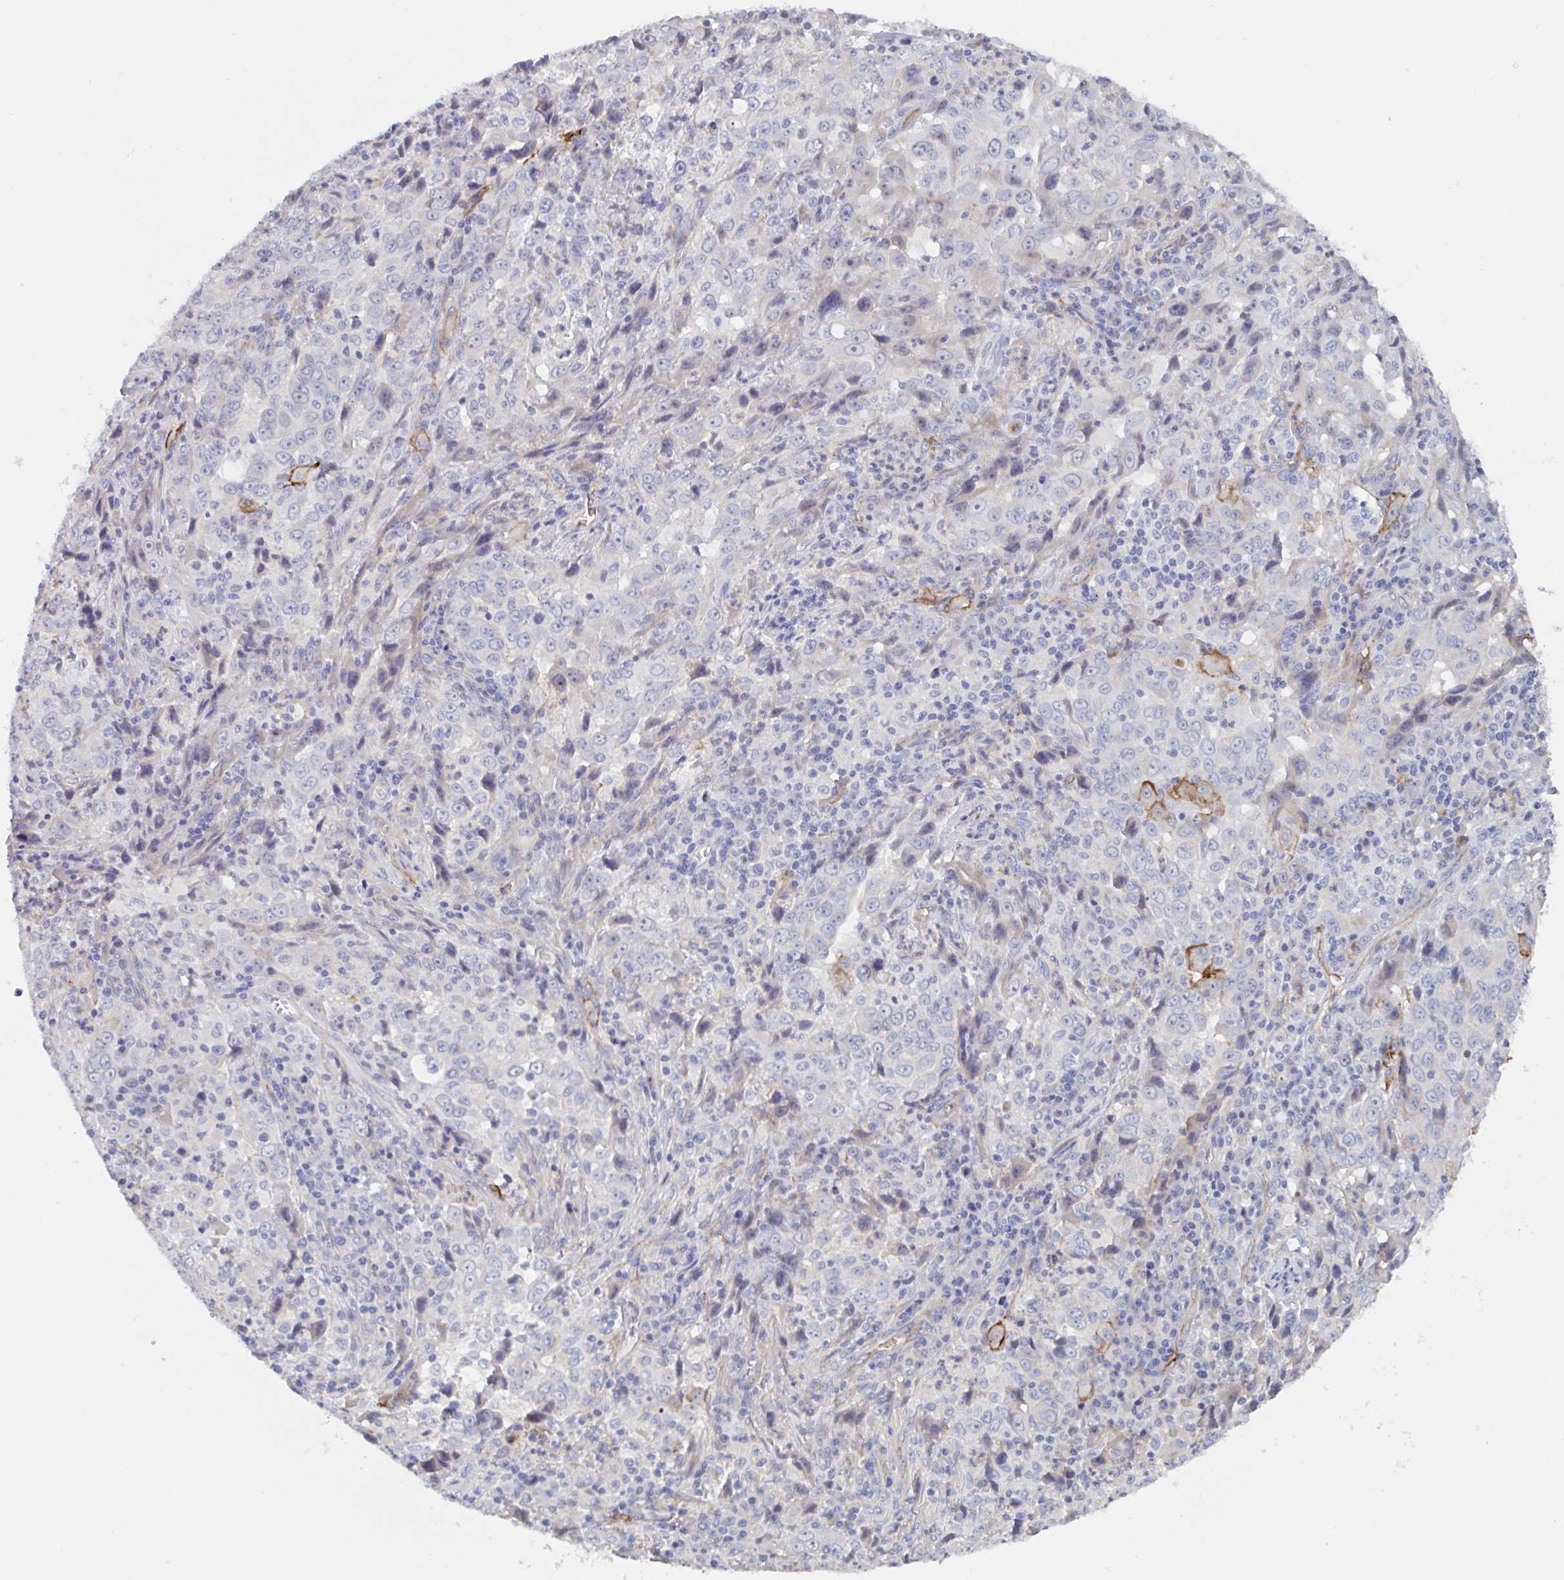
{"staining": {"intensity": "strong", "quantity": "<25%", "location": "cytoplasmic/membranous"}, "tissue": "lung cancer", "cell_type": "Tumor cells", "image_type": "cancer", "snomed": [{"axis": "morphology", "description": "Adenocarcinoma, NOS"}, {"axis": "topography", "description": "Lung"}], "caption": "Adenocarcinoma (lung) stained for a protein demonstrates strong cytoplasmic/membranous positivity in tumor cells. (IHC, brightfield microscopy, high magnification).", "gene": "ST14", "patient": {"sex": "male", "age": 67}}